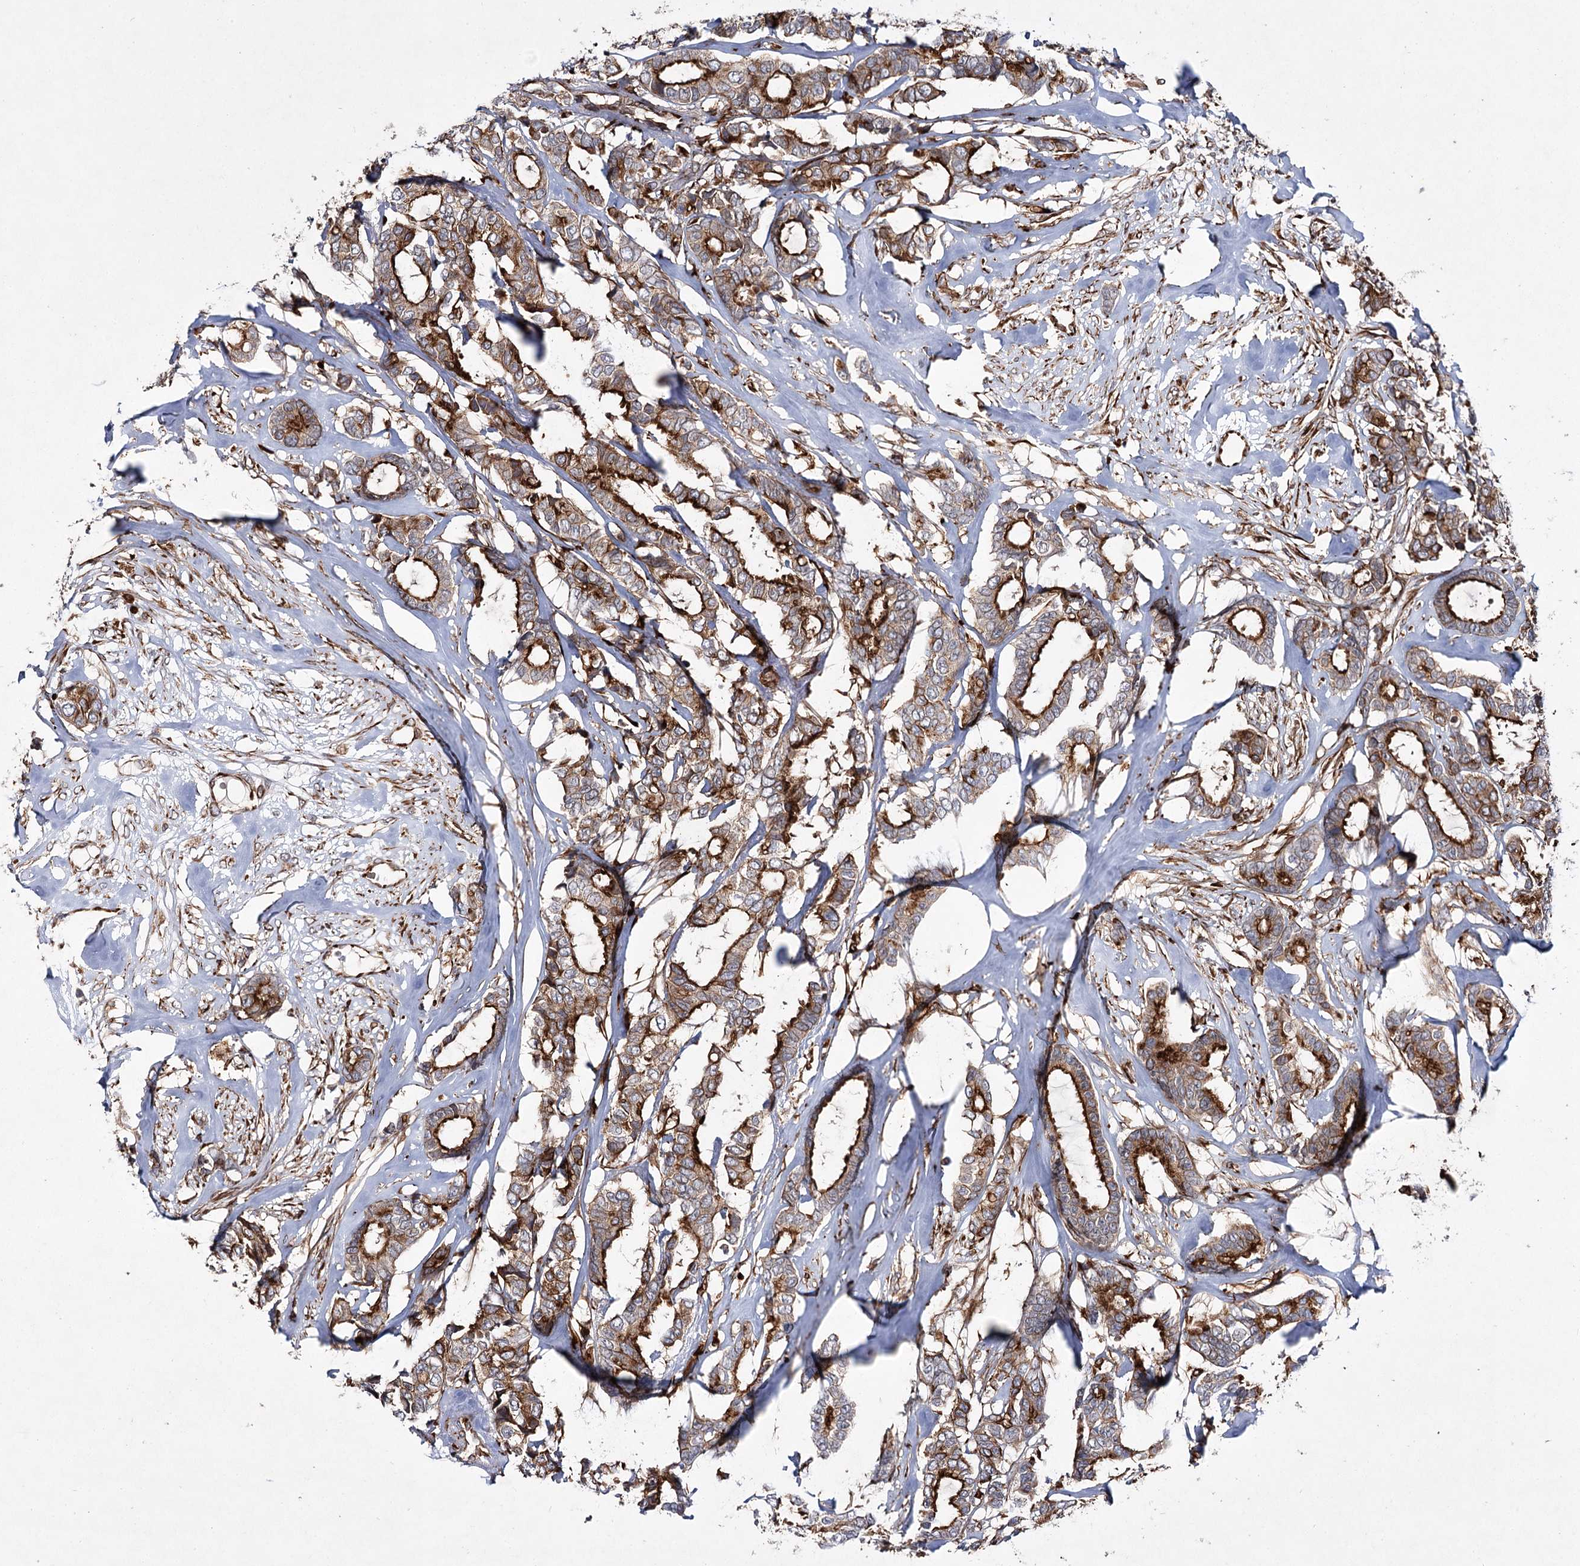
{"staining": {"intensity": "moderate", "quantity": ">75%", "location": "cytoplasmic/membranous"}, "tissue": "breast cancer", "cell_type": "Tumor cells", "image_type": "cancer", "snomed": [{"axis": "morphology", "description": "Duct carcinoma"}, {"axis": "topography", "description": "Breast"}], "caption": "Protein staining reveals moderate cytoplasmic/membranous positivity in approximately >75% of tumor cells in invasive ductal carcinoma (breast).", "gene": "DPEP2", "patient": {"sex": "female", "age": 87}}